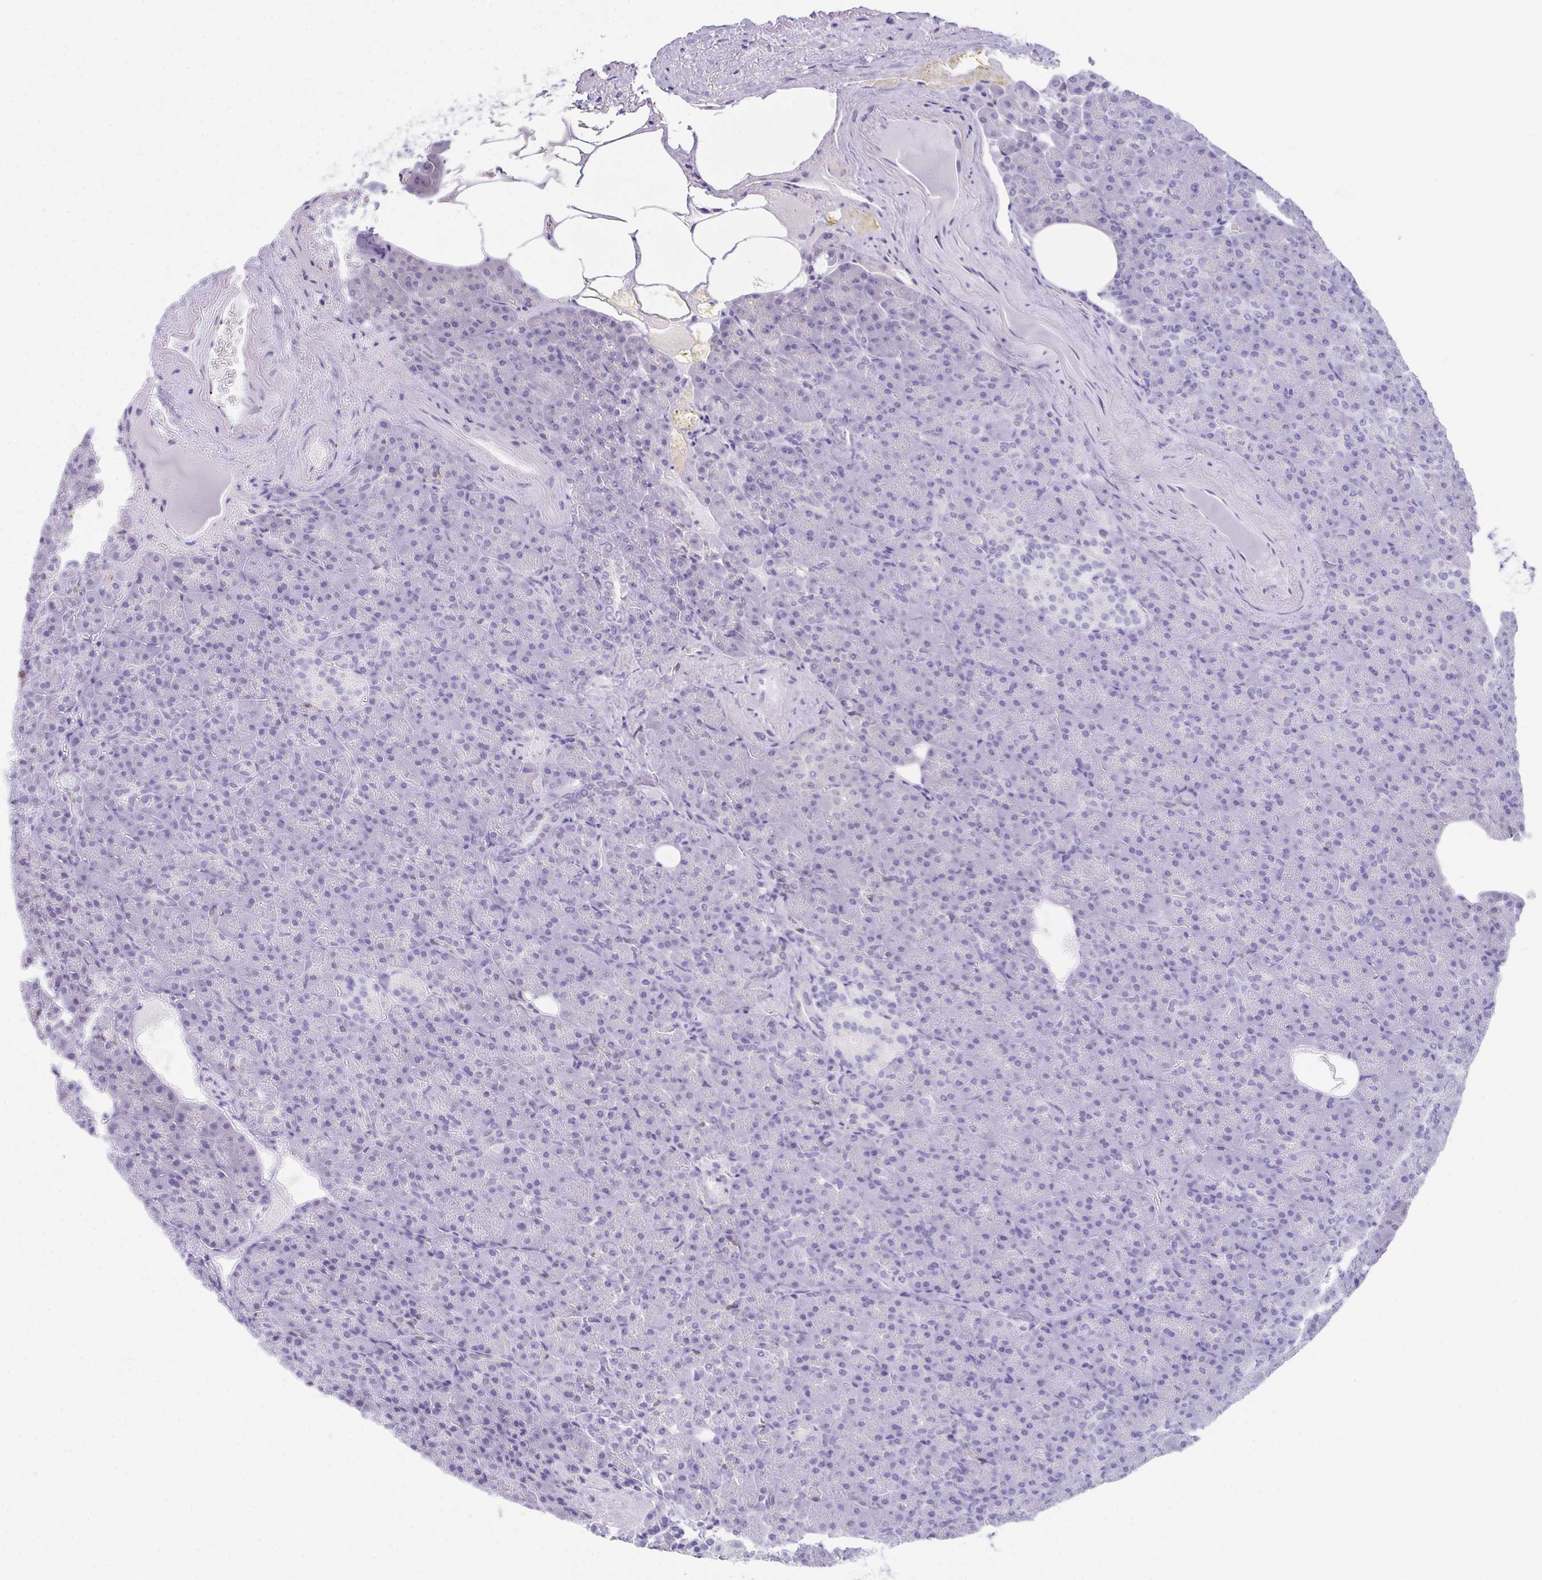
{"staining": {"intensity": "negative", "quantity": "none", "location": "none"}, "tissue": "pancreas", "cell_type": "Exocrine glandular cells", "image_type": "normal", "snomed": [{"axis": "morphology", "description": "Normal tissue, NOS"}, {"axis": "topography", "description": "Pancreas"}], "caption": "DAB immunohistochemical staining of unremarkable pancreas demonstrates no significant expression in exocrine glandular cells.", "gene": "TEX19", "patient": {"sex": "female", "age": 74}}